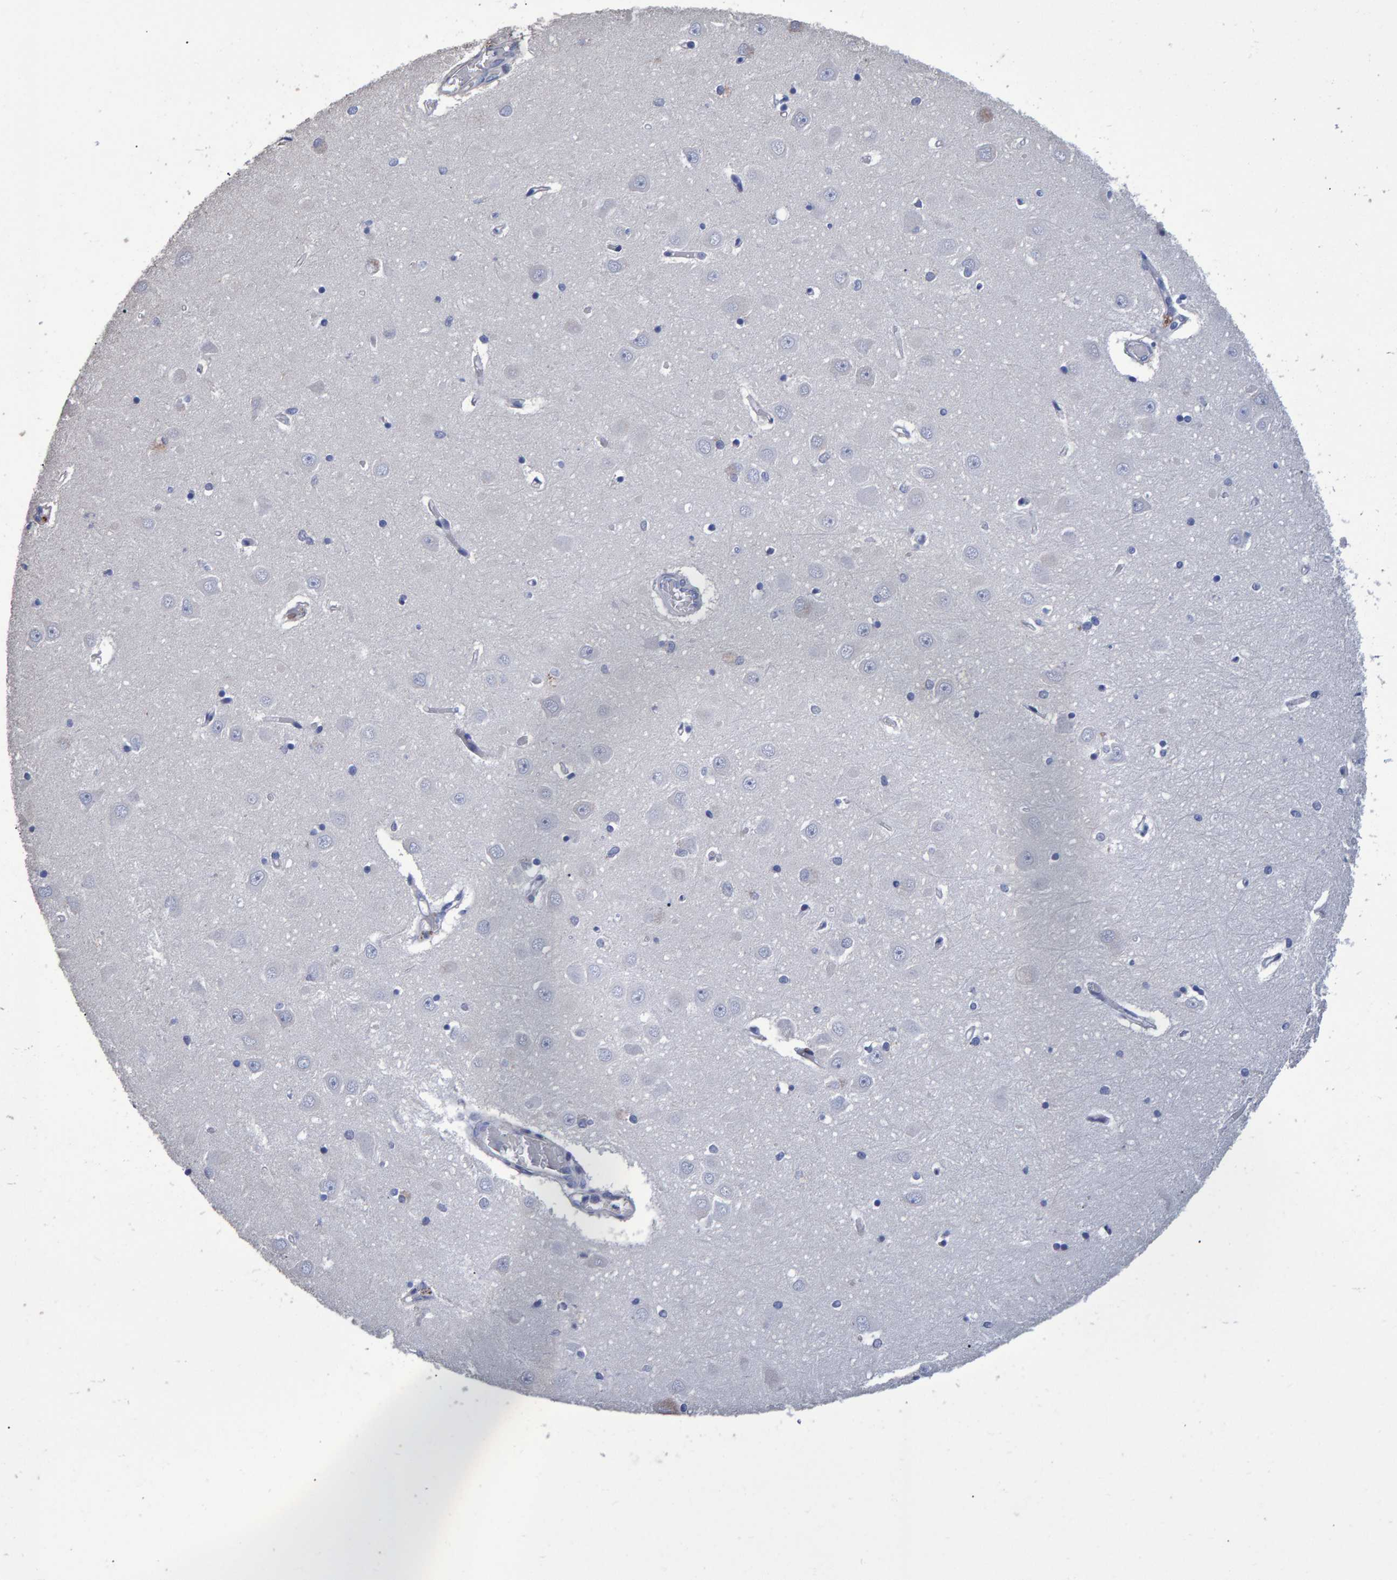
{"staining": {"intensity": "negative", "quantity": "none", "location": "none"}, "tissue": "hippocampus", "cell_type": "Glial cells", "image_type": "normal", "snomed": [{"axis": "morphology", "description": "Normal tissue, NOS"}, {"axis": "topography", "description": "Hippocampus"}], "caption": "DAB immunohistochemical staining of normal hippocampus demonstrates no significant staining in glial cells.", "gene": "HEMGN", "patient": {"sex": "male", "age": 70}}